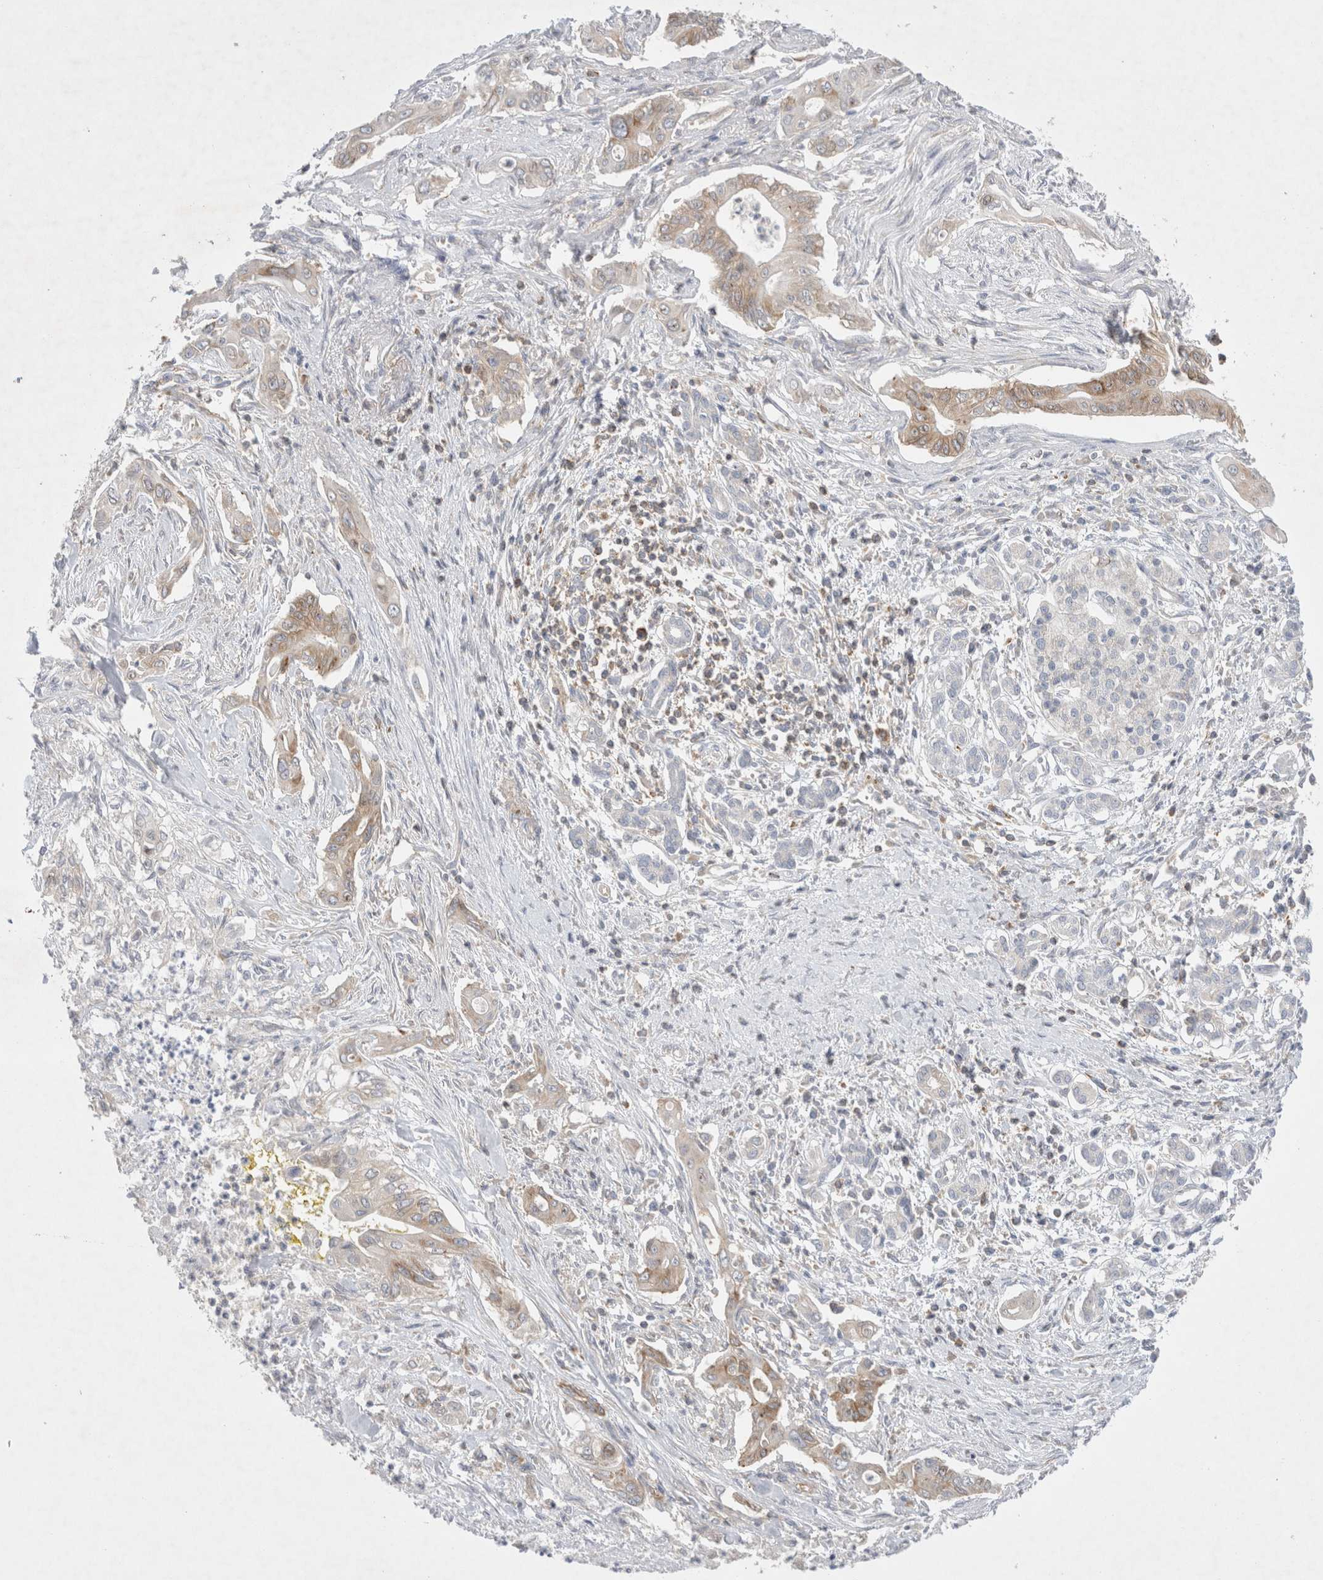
{"staining": {"intensity": "weak", "quantity": "25%-75%", "location": "cytoplasmic/membranous"}, "tissue": "pancreatic cancer", "cell_type": "Tumor cells", "image_type": "cancer", "snomed": [{"axis": "morphology", "description": "Adenocarcinoma, NOS"}, {"axis": "topography", "description": "Pancreas"}], "caption": "A low amount of weak cytoplasmic/membranous positivity is identified in about 25%-75% of tumor cells in adenocarcinoma (pancreatic) tissue.", "gene": "ZNF23", "patient": {"sex": "male", "age": 58}}